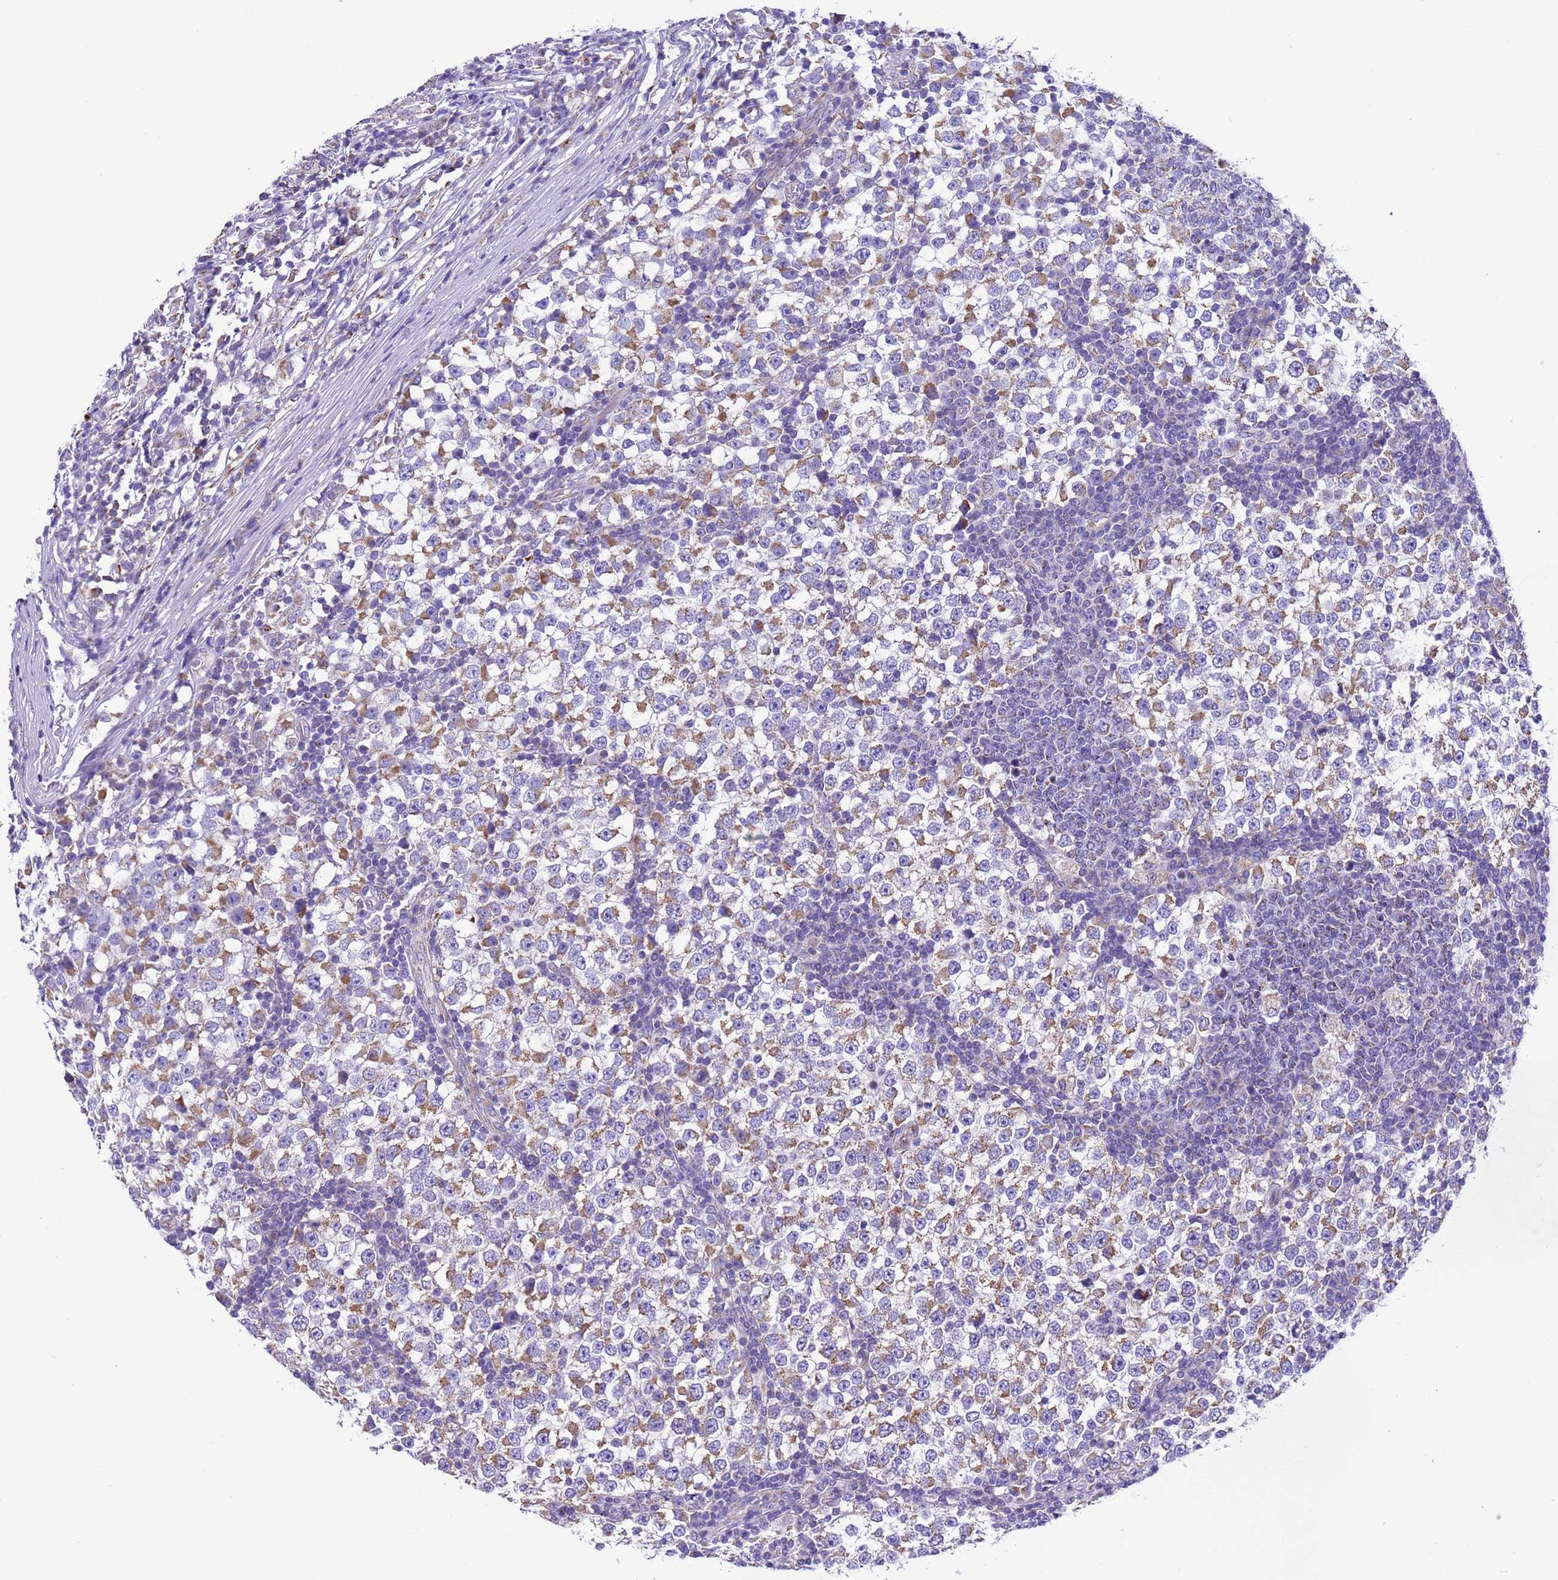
{"staining": {"intensity": "moderate", "quantity": "25%-75%", "location": "cytoplasmic/membranous"}, "tissue": "testis cancer", "cell_type": "Tumor cells", "image_type": "cancer", "snomed": [{"axis": "morphology", "description": "Seminoma, NOS"}, {"axis": "topography", "description": "Testis"}], "caption": "Protein positivity by immunohistochemistry shows moderate cytoplasmic/membranous positivity in about 25%-75% of tumor cells in testis cancer.", "gene": "CCDC191", "patient": {"sex": "male", "age": 65}}